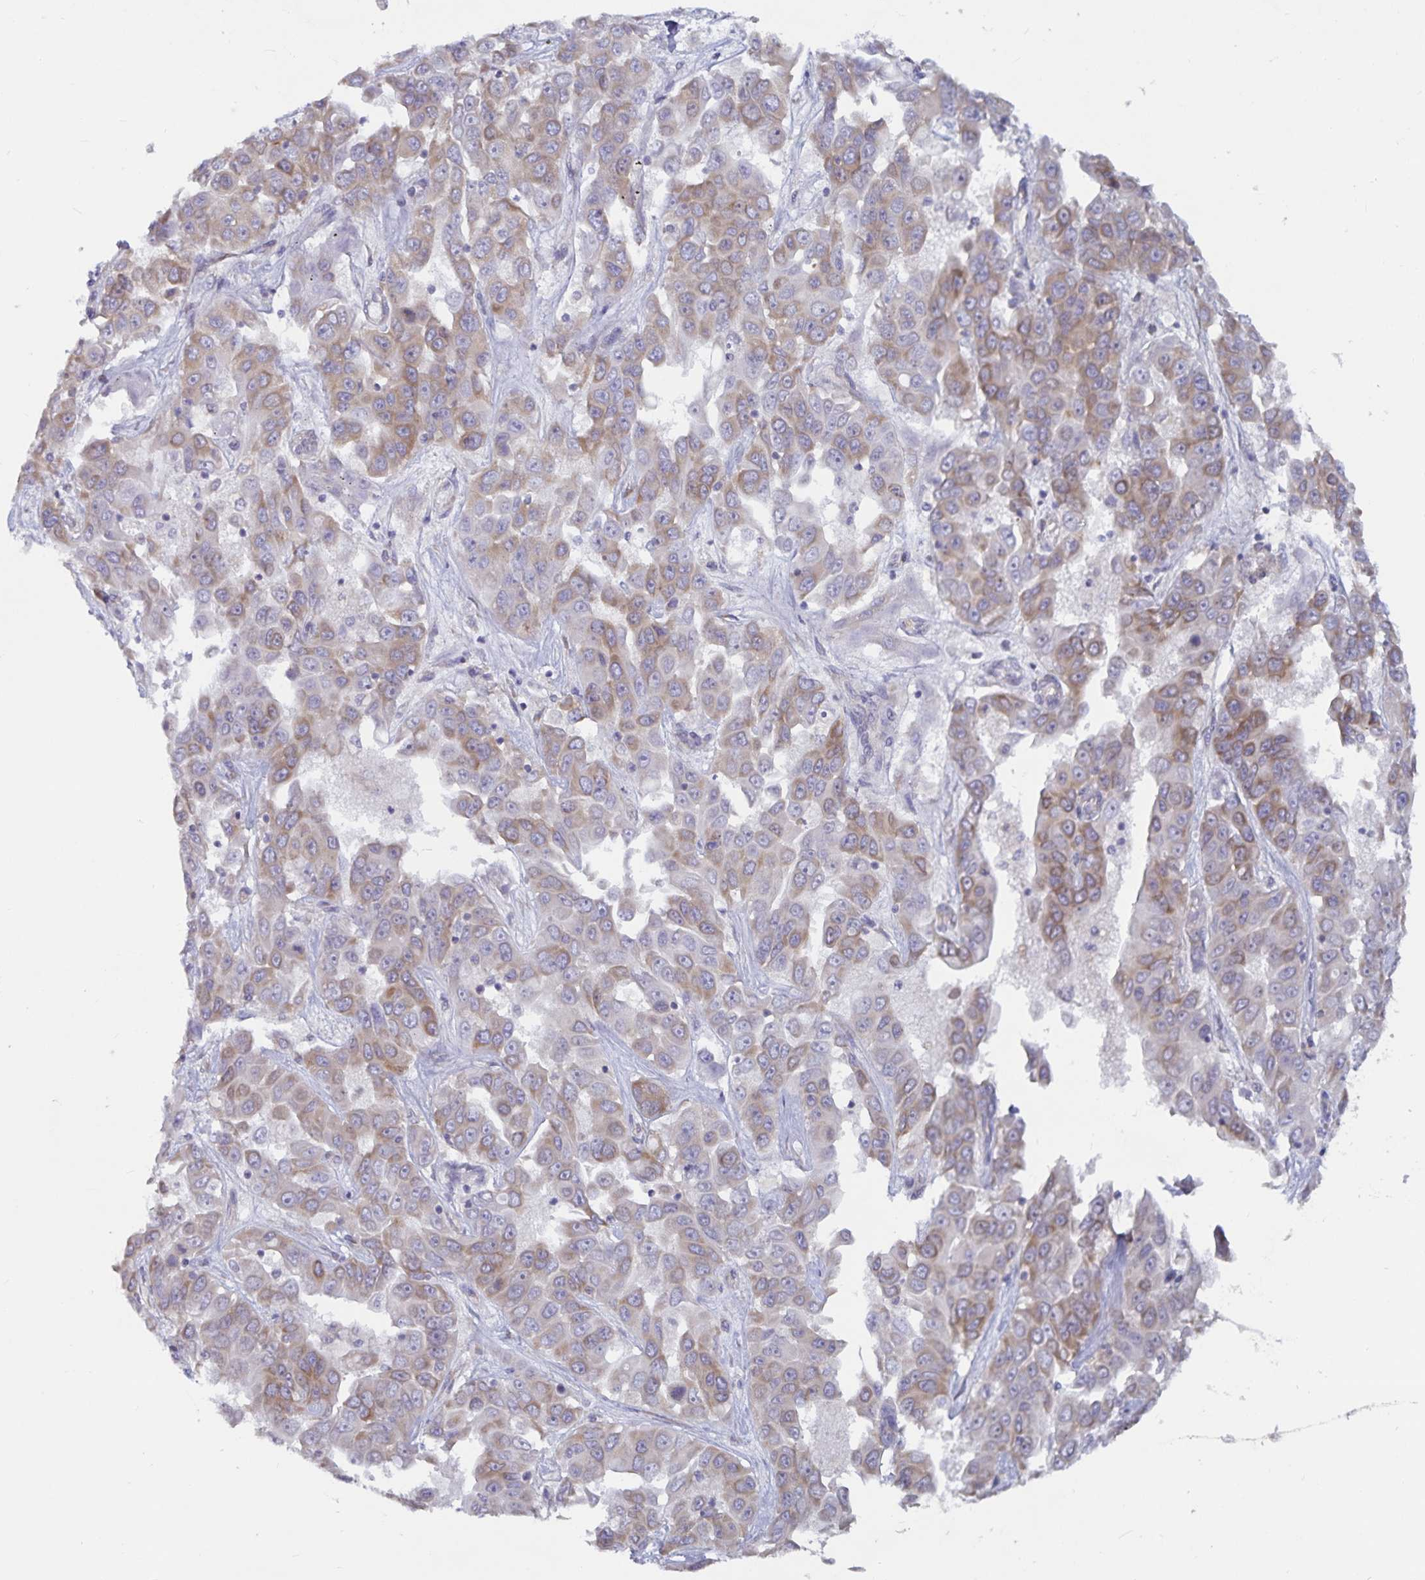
{"staining": {"intensity": "moderate", "quantity": ">75%", "location": "cytoplasmic/membranous"}, "tissue": "liver cancer", "cell_type": "Tumor cells", "image_type": "cancer", "snomed": [{"axis": "morphology", "description": "Cholangiocarcinoma"}, {"axis": "topography", "description": "Liver"}], "caption": "High-magnification brightfield microscopy of liver cancer (cholangiocarcinoma) stained with DAB (3,3'-diaminobenzidine) (brown) and counterstained with hematoxylin (blue). tumor cells exhibit moderate cytoplasmic/membranous expression is identified in approximately>75% of cells.", "gene": "FAM120A", "patient": {"sex": "female", "age": 52}}